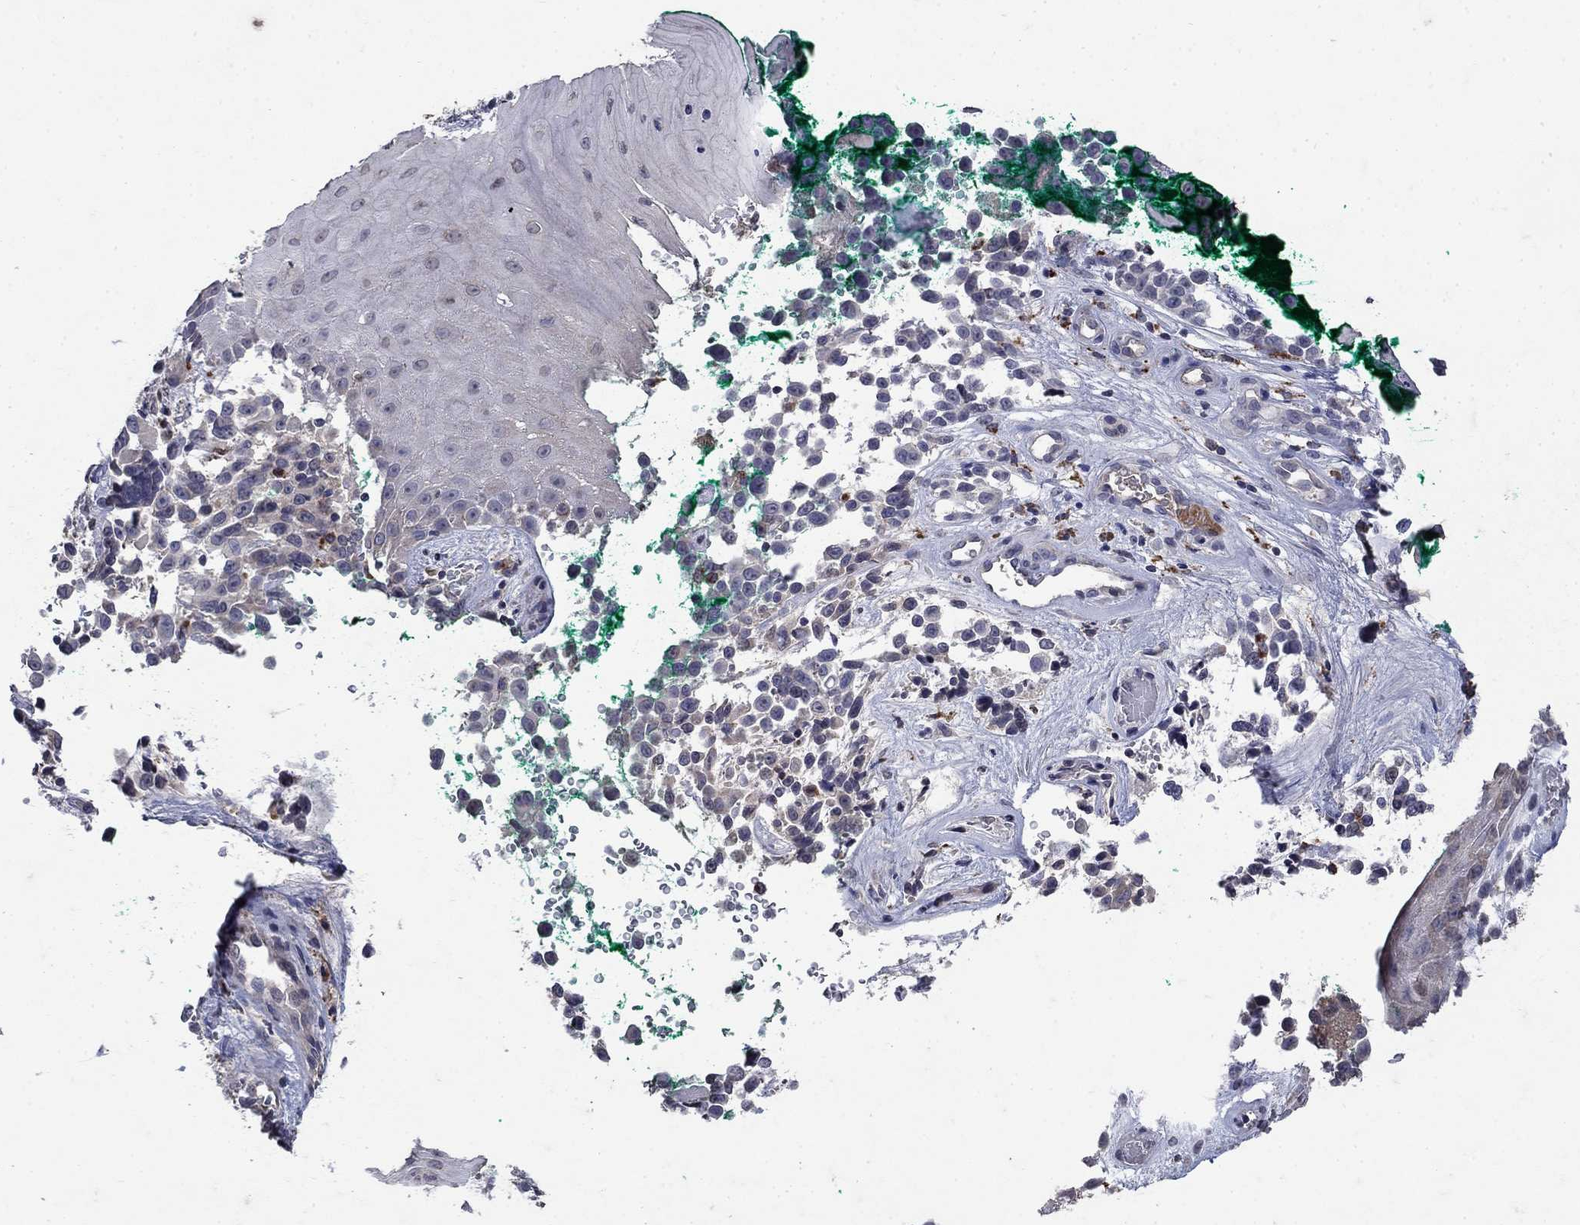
{"staining": {"intensity": "negative", "quantity": "none", "location": "none"}, "tissue": "melanoma", "cell_type": "Tumor cells", "image_type": "cancer", "snomed": [{"axis": "morphology", "description": "Malignant melanoma, NOS"}, {"axis": "topography", "description": "Skin"}], "caption": "There is no significant expression in tumor cells of malignant melanoma. (DAB immunohistochemistry (IHC) with hematoxylin counter stain).", "gene": "NPC2", "patient": {"sex": "female", "age": 88}}